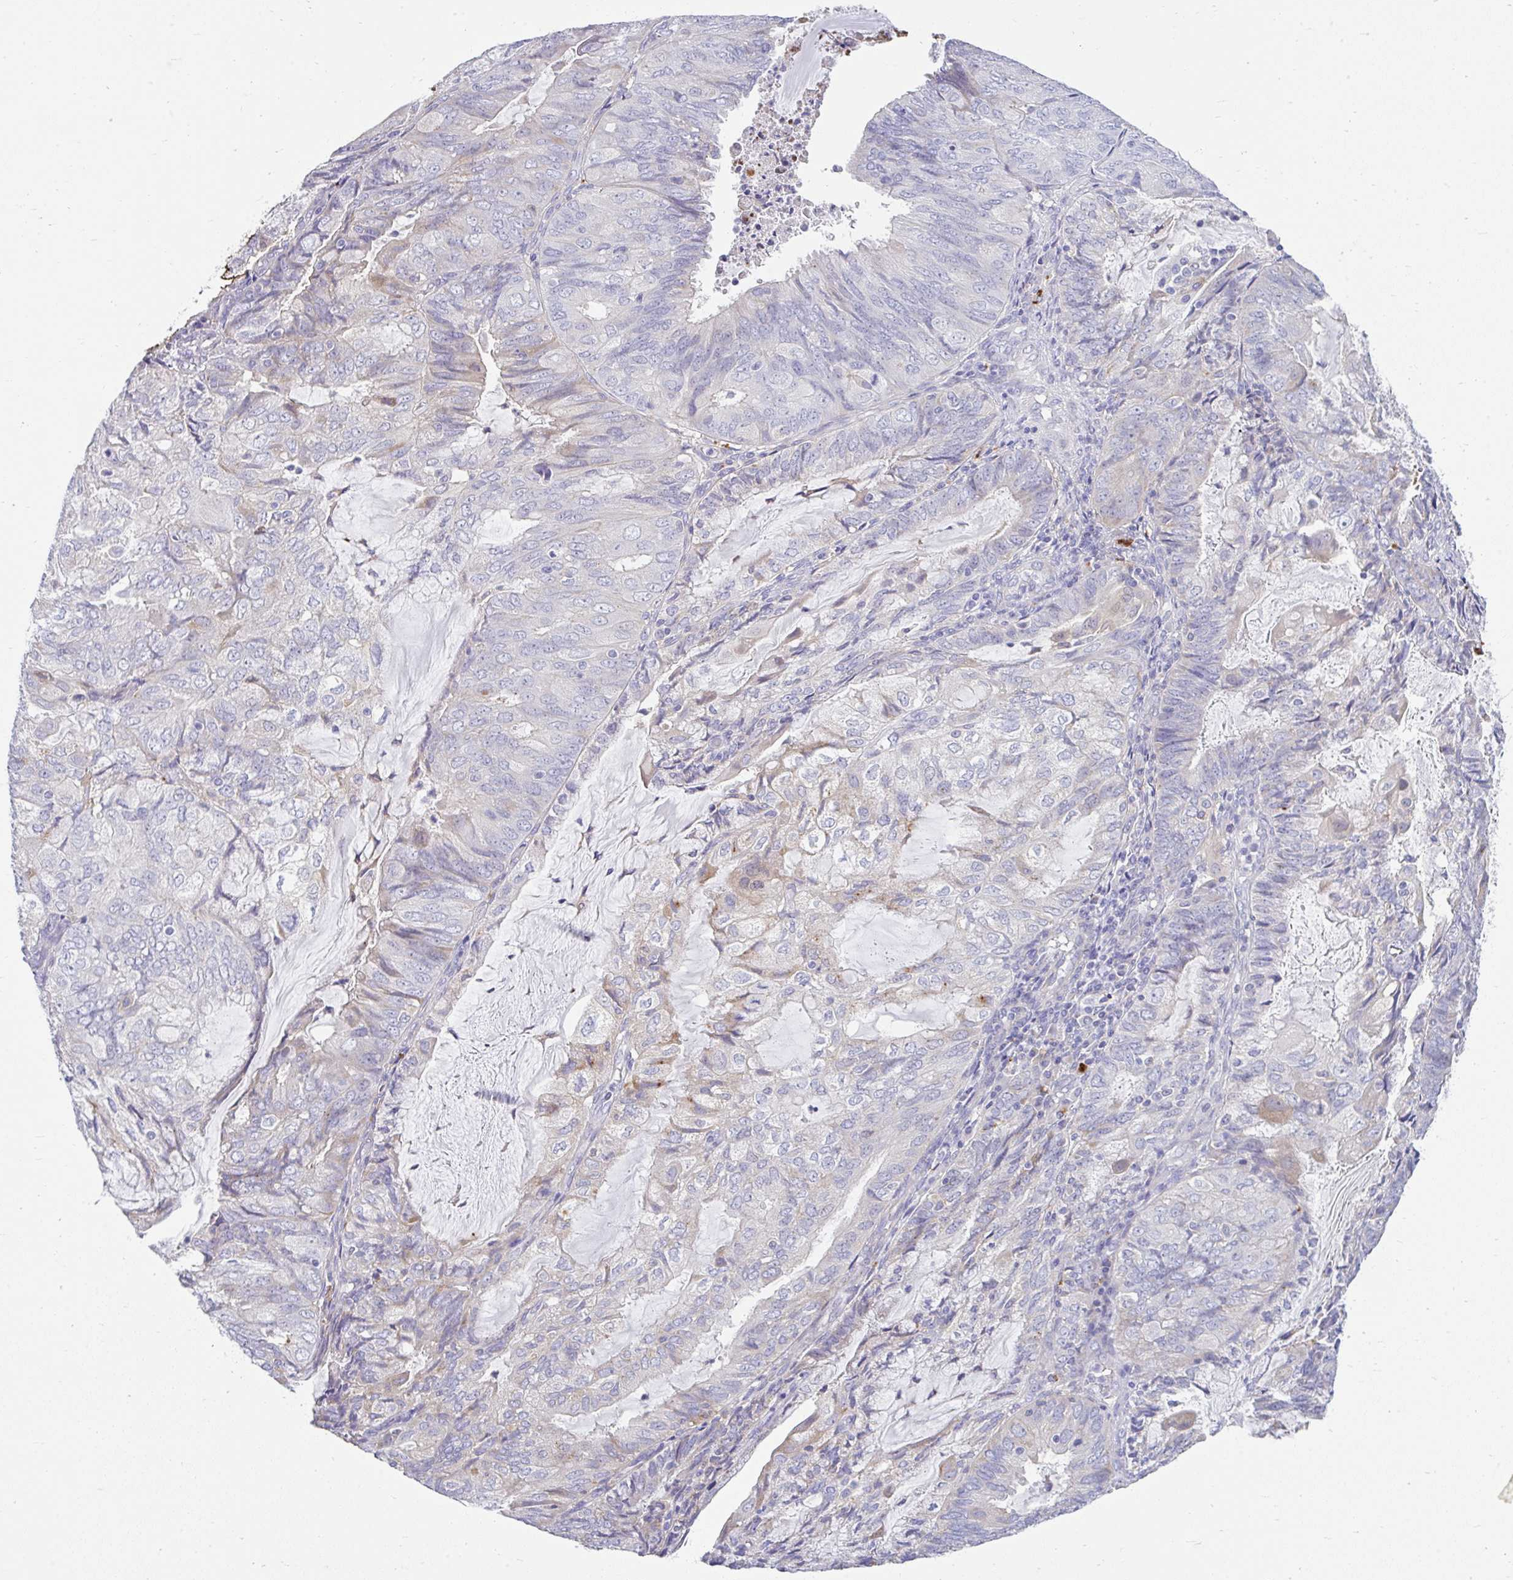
{"staining": {"intensity": "moderate", "quantity": "<25%", "location": "cytoplasmic/membranous"}, "tissue": "endometrial cancer", "cell_type": "Tumor cells", "image_type": "cancer", "snomed": [{"axis": "morphology", "description": "Adenocarcinoma, NOS"}, {"axis": "topography", "description": "Endometrium"}], "caption": "Protein analysis of endometrial cancer (adenocarcinoma) tissue demonstrates moderate cytoplasmic/membranous positivity in about <25% of tumor cells. (Brightfield microscopy of DAB IHC at high magnification).", "gene": "ZNF33A", "patient": {"sex": "female", "age": 81}}